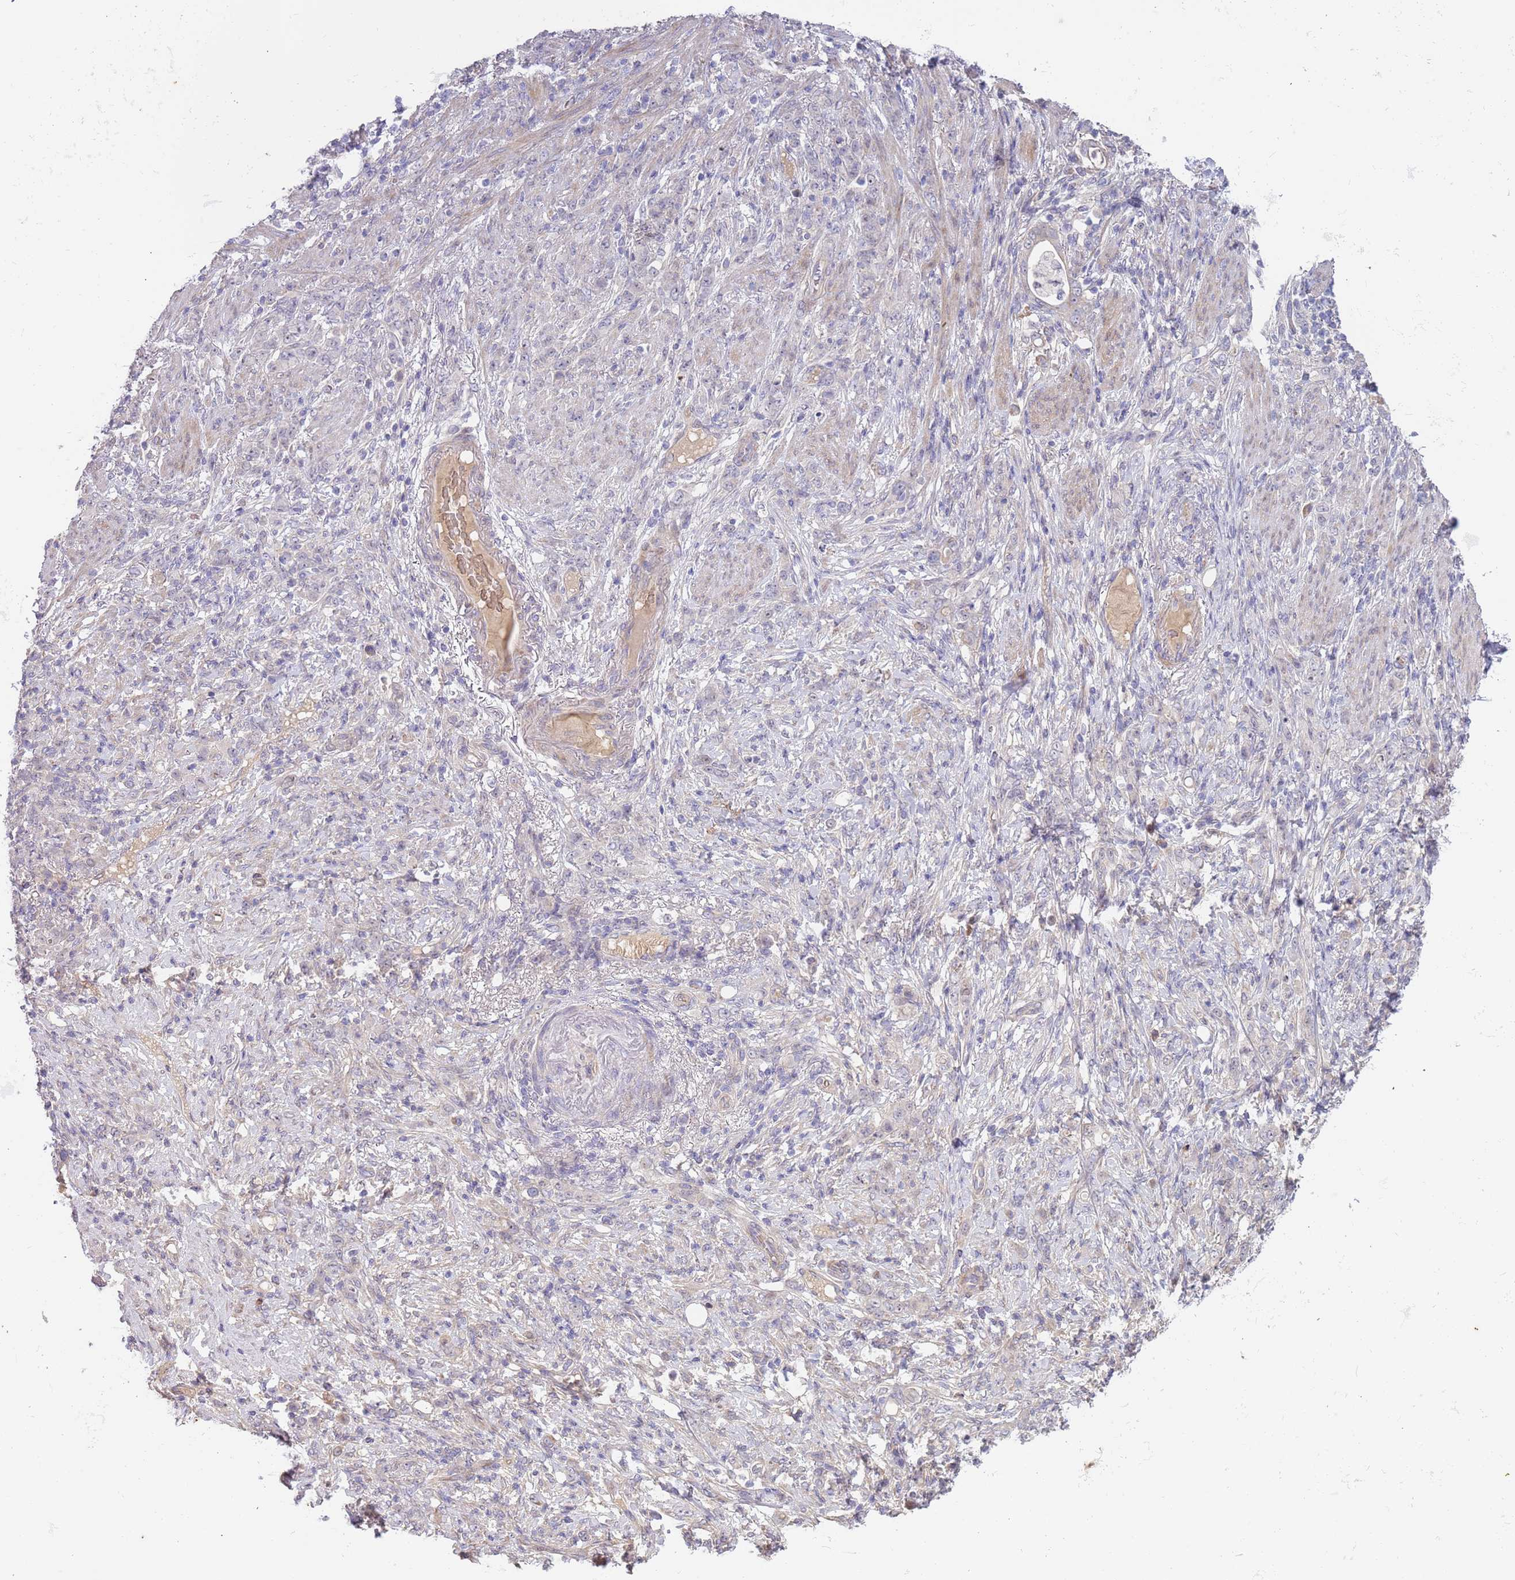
{"staining": {"intensity": "negative", "quantity": "none", "location": "none"}, "tissue": "stomach cancer", "cell_type": "Tumor cells", "image_type": "cancer", "snomed": [{"axis": "morphology", "description": "Normal tissue, NOS"}, {"axis": "morphology", "description": "Adenocarcinoma, NOS"}, {"axis": "topography", "description": "Stomach"}], "caption": "This is an immunohistochemistry (IHC) micrograph of human stomach cancer. There is no staining in tumor cells.", "gene": "TRAPPC6B", "patient": {"sex": "female", "age": 79}}